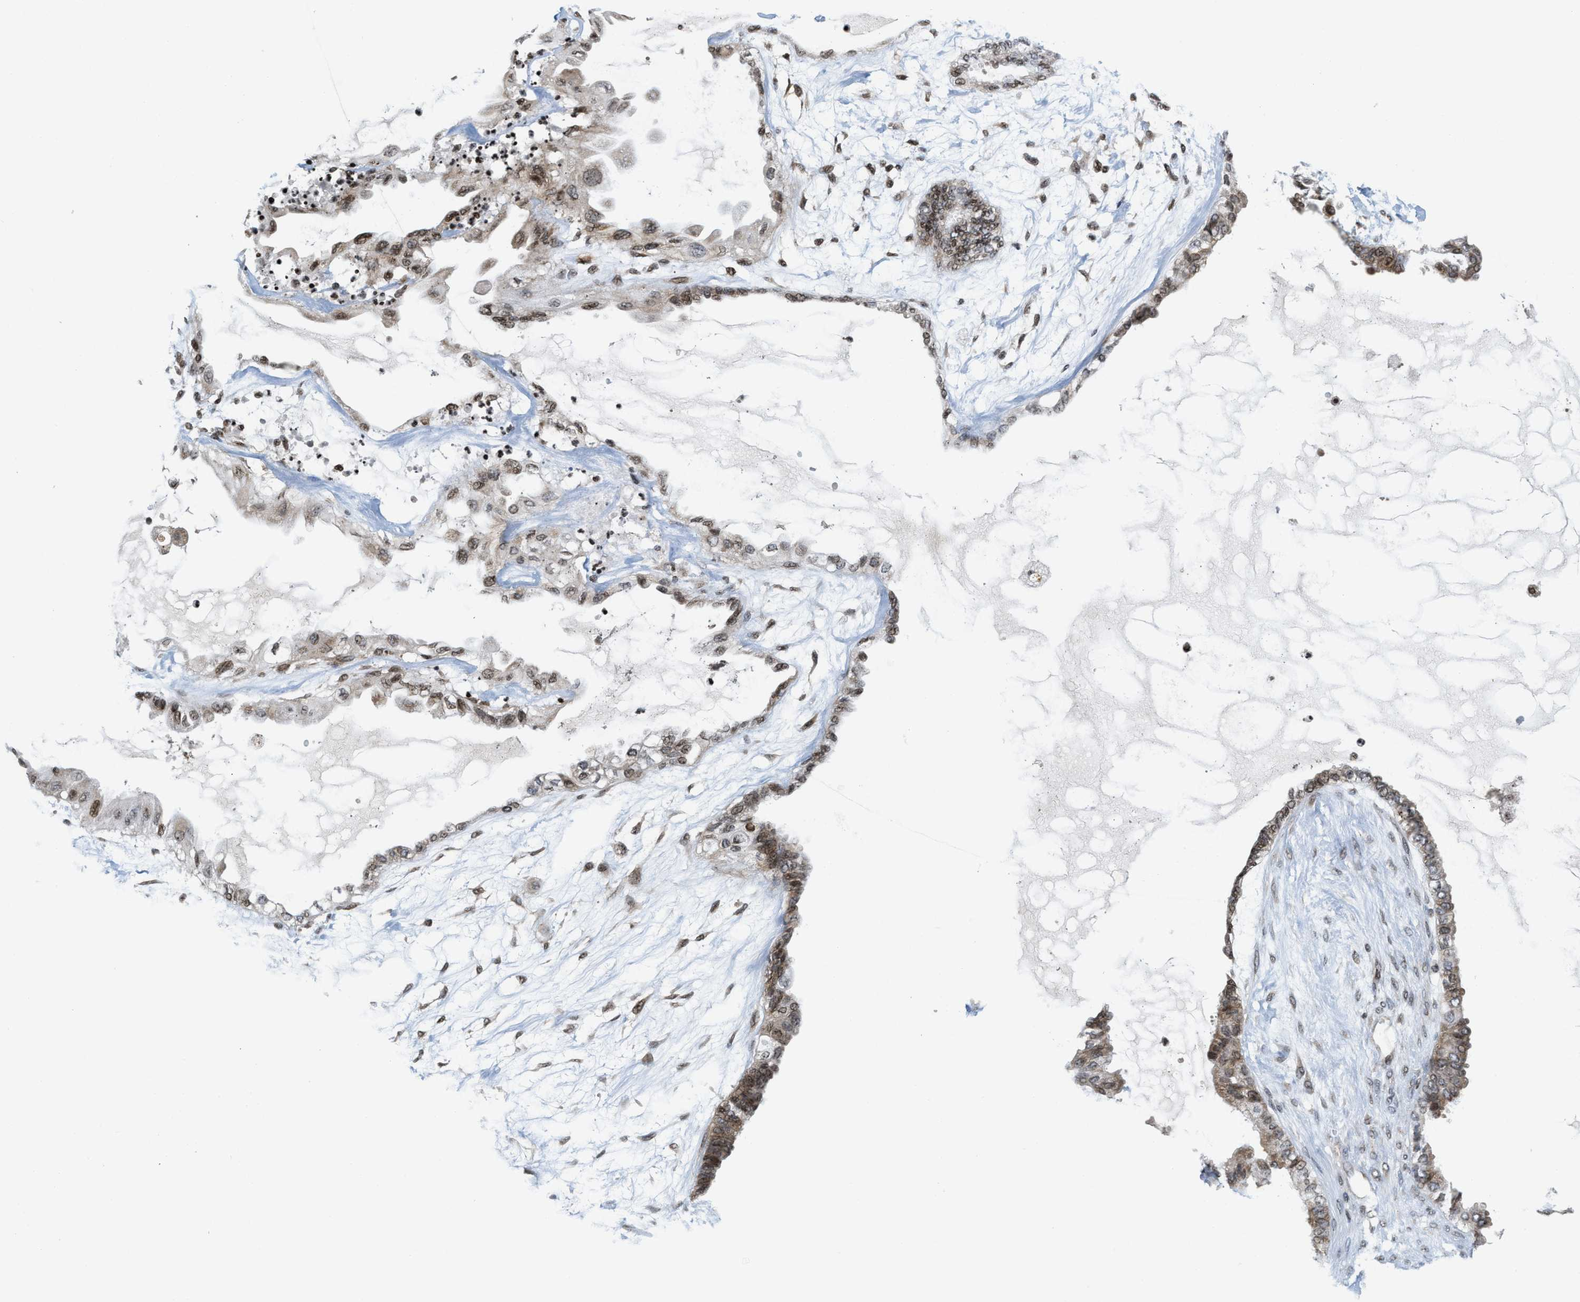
{"staining": {"intensity": "moderate", "quantity": ">75%", "location": "cytoplasmic/membranous"}, "tissue": "ovarian cancer", "cell_type": "Tumor cells", "image_type": "cancer", "snomed": [{"axis": "morphology", "description": "Carcinoma, NOS"}, {"axis": "morphology", "description": "Carcinoma, endometroid"}, {"axis": "topography", "description": "Ovary"}], "caption": "This is a histology image of IHC staining of ovarian endometroid carcinoma, which shows moderate expression in the cytoplasmic/membranous of tumor cells.", "gene": "PDZD2", "patient": {"sex": "female", "age": 50}}